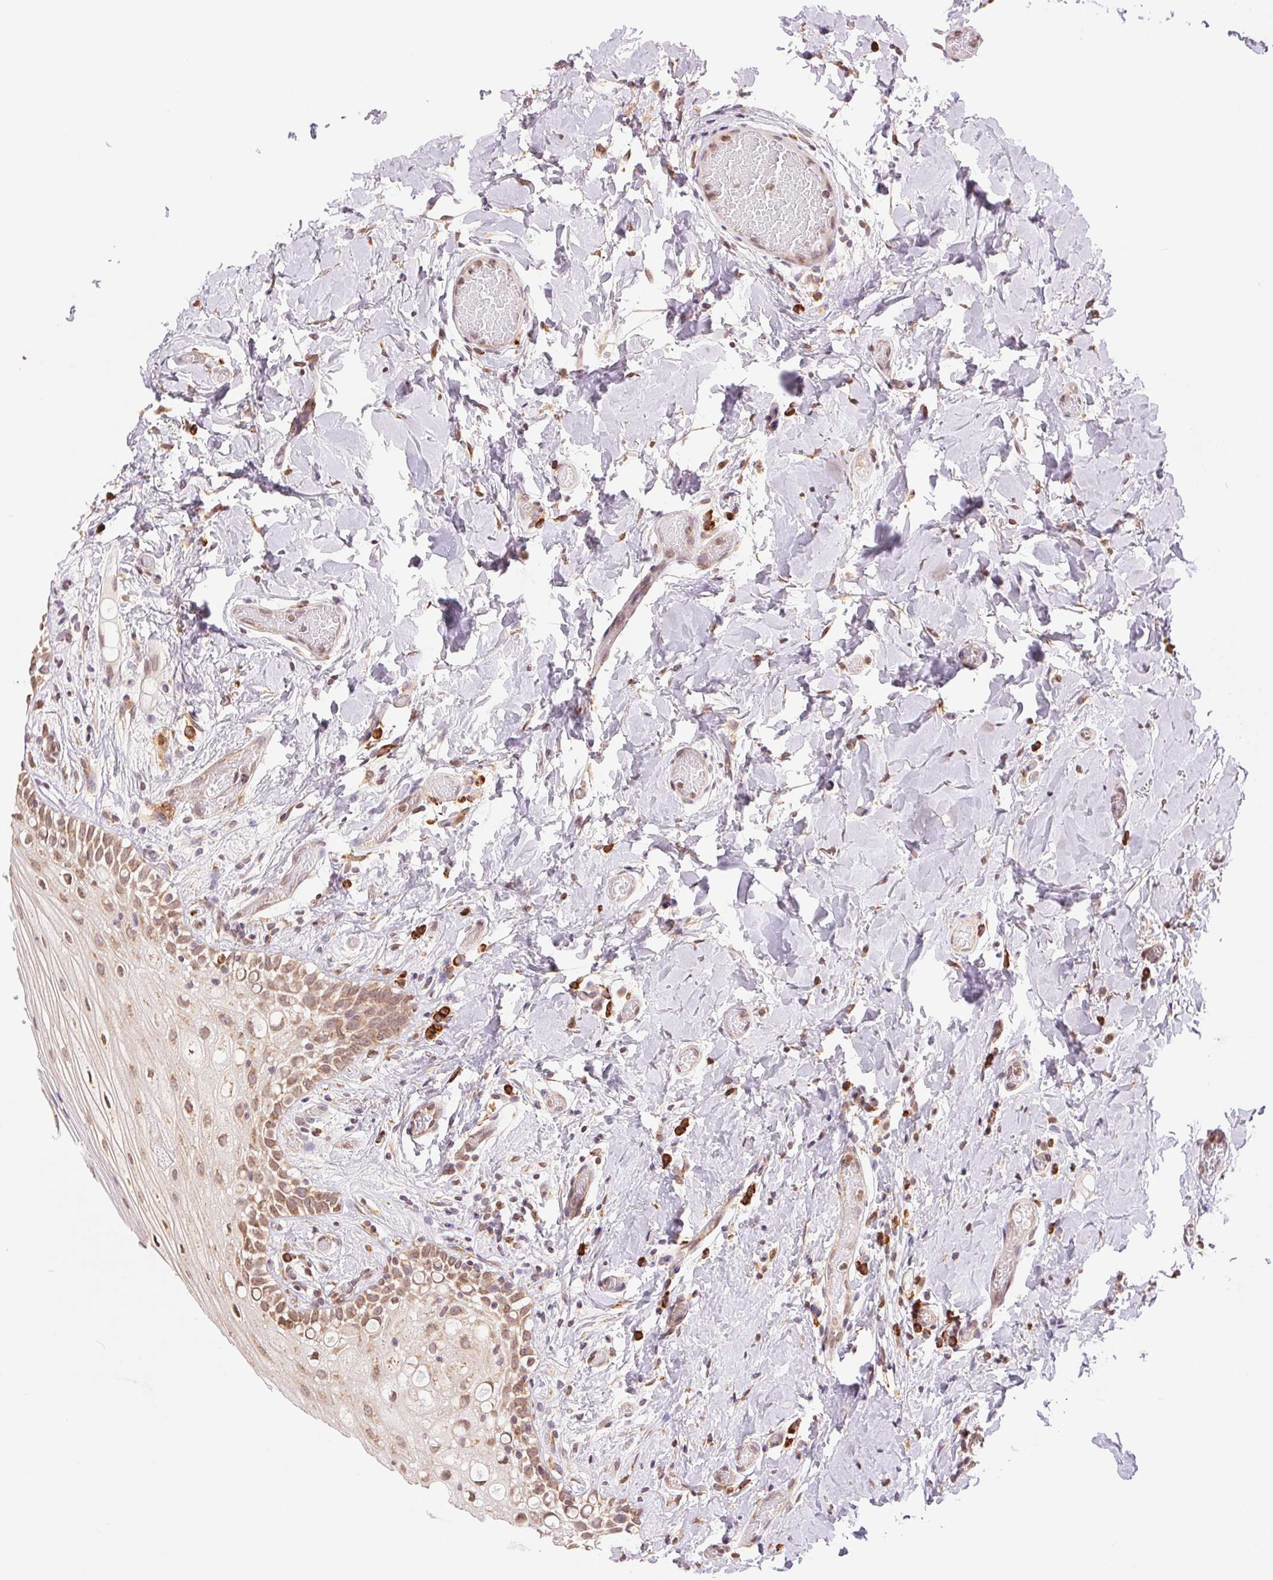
{"staining": {"intensity": "moderate", "quantity": ">75%", "location": "cytoplasmic/membranous"}, "tissue": "oral mucosa", "cell_type": "Squamous epithelial cells", "image_type": "normal", "snomed": [{"axis": "morphology", "description": "Normal tissue, NOS"}, {"axis": "topography", "description": "Oral tissue"}], "caption": "The photomicrograph demonstrates immunohistochemical staining of unremarkable oral mucosa. There is moderate cytoplasmic/membranous expression is identified in approximately >75% of squamous epithelial cells.", "gene": "RPN1", "patient": {"sex": "female", "age": 83}}